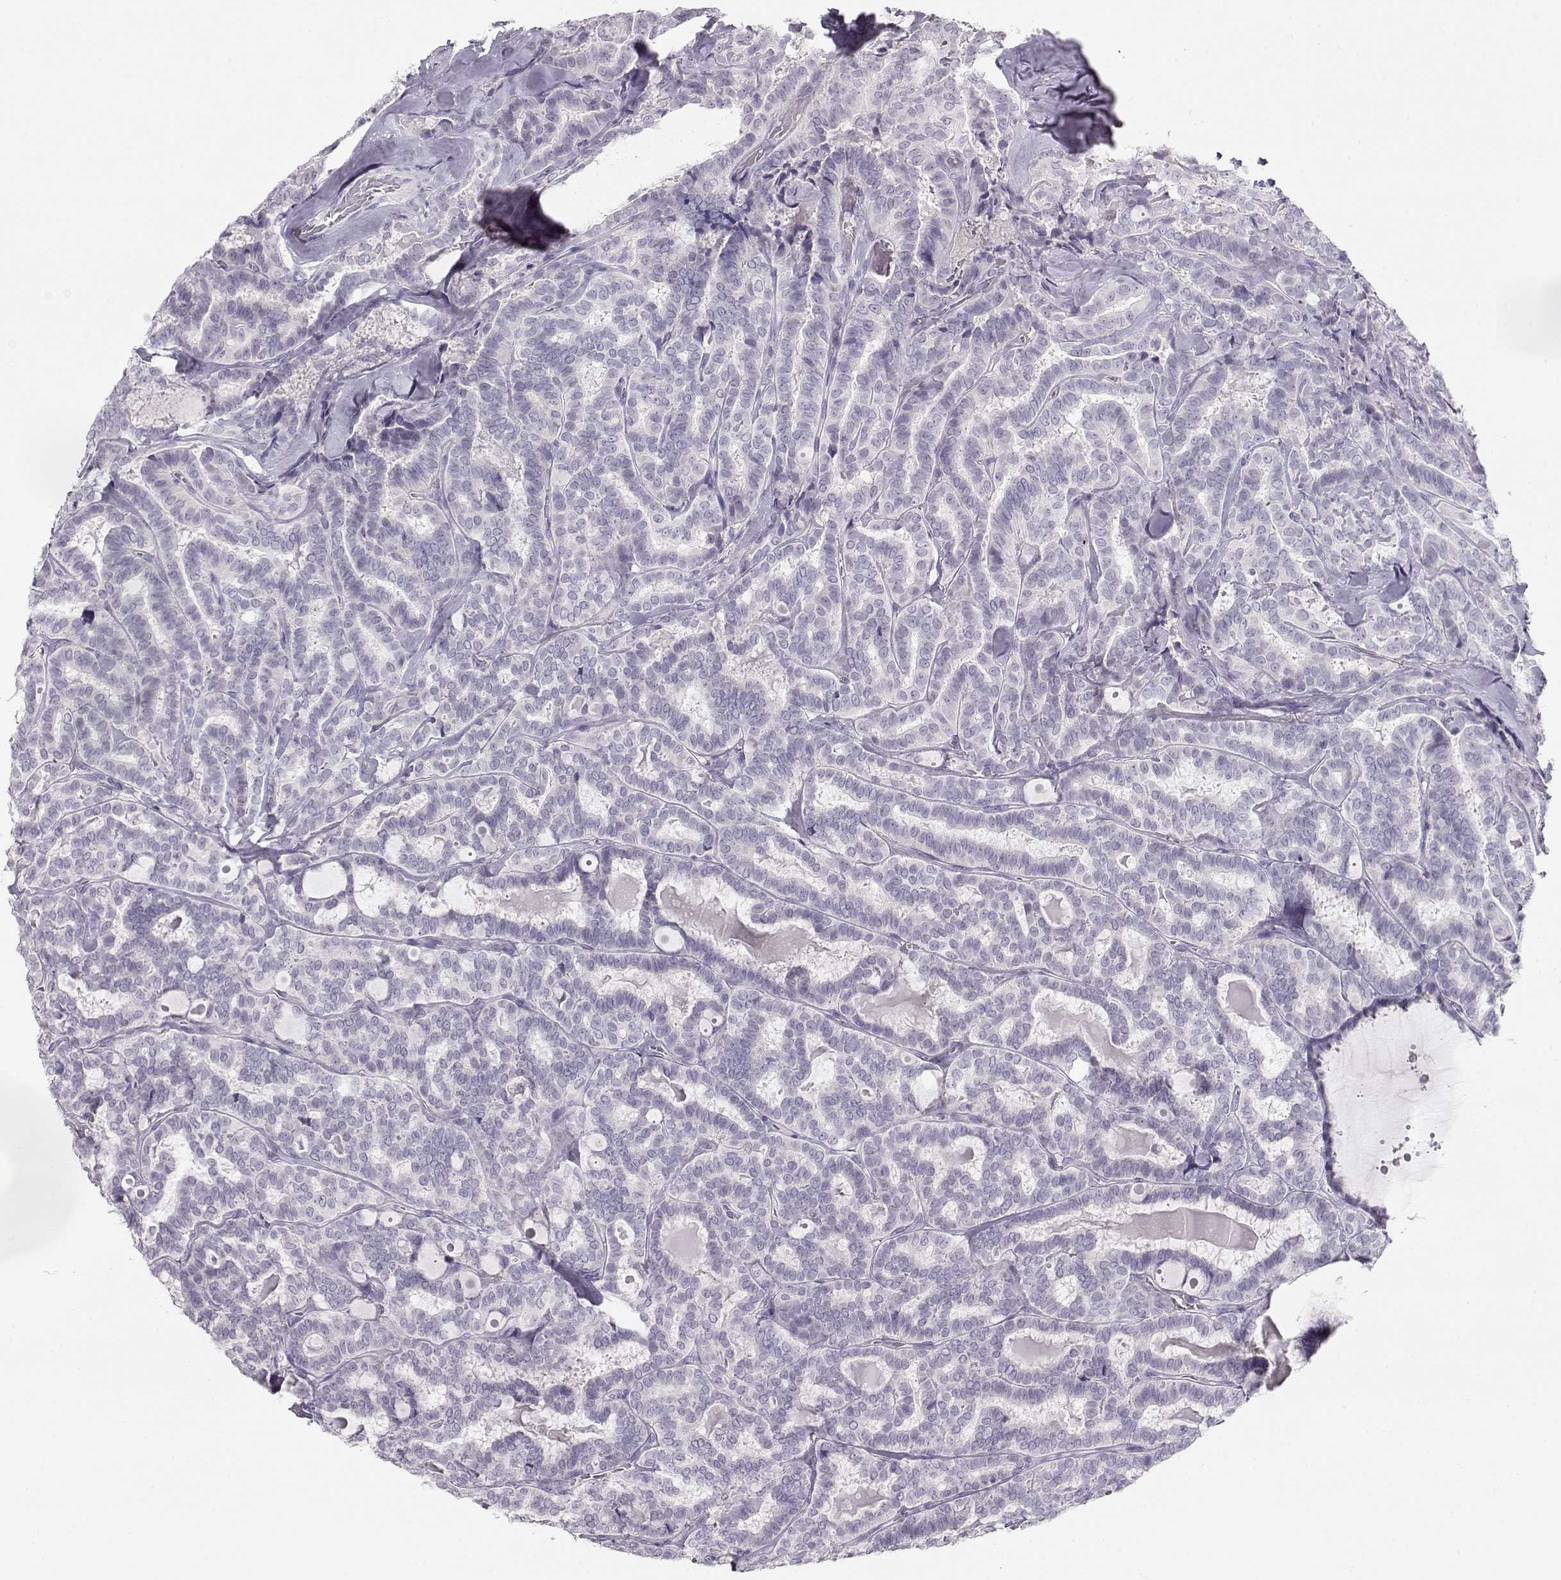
{"staining": {"intensity": "negative", "quantity": "none", "location": "none"}, "tissue": "thyroid cancer", "cell_type": "Tumor cells", "image_type": "cancer", "snomed": [{"axis": "morphology", "description": "Papillary adenocarcinoma, NOS"}, {"axis": "topography", "description": "Thyroid gland"}], "caption": "Thyroid cancer (papillary adenocarcinoma) was stained to show a protein in brown. There is no significant positivity in tumor cells.", "gene": "IMPG1", "patient": {"sex": "female", "age": 39}}